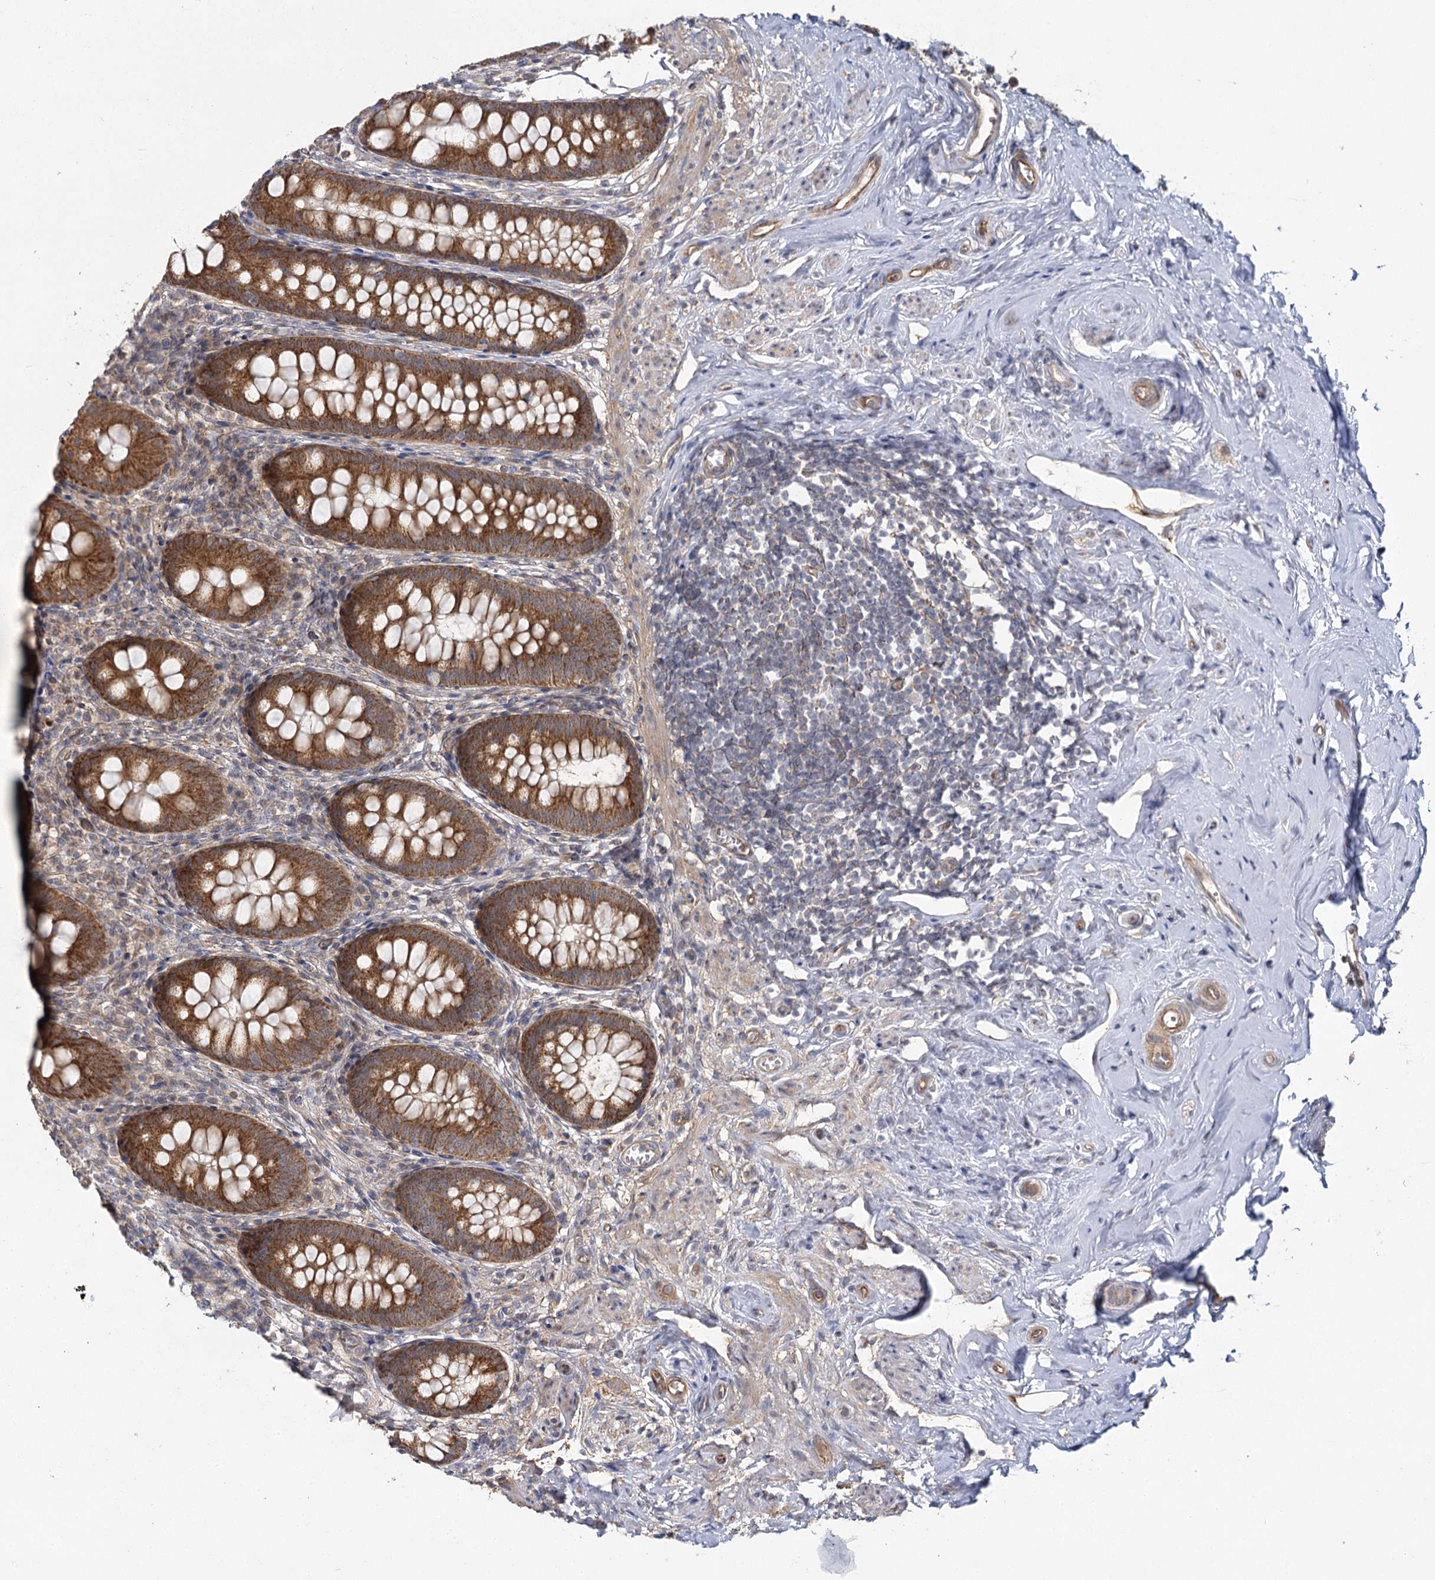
{"staining": {"intensity": "strong", "quantity": ">75%", "location": "cytoplasmic/membranous"}, "tissue": "appendix", "cell_type": "Glandular cells", "image_type": "normal", "snomed": [{"axis": "morphology", "description": "Normal tissue, NOS"}, {"axis": "topography", "description": "Appendix"}], "caption": "Benign appendix shows strong cytoplasmic/membranous positivity in about >75% of glandular cells (DAB (3,3'-diaminobenzidine) IHC with brightfield microscopy, high magnification)..", "gene": "TBC1D9B", "patient": {"sex": "female", "age": 51}}